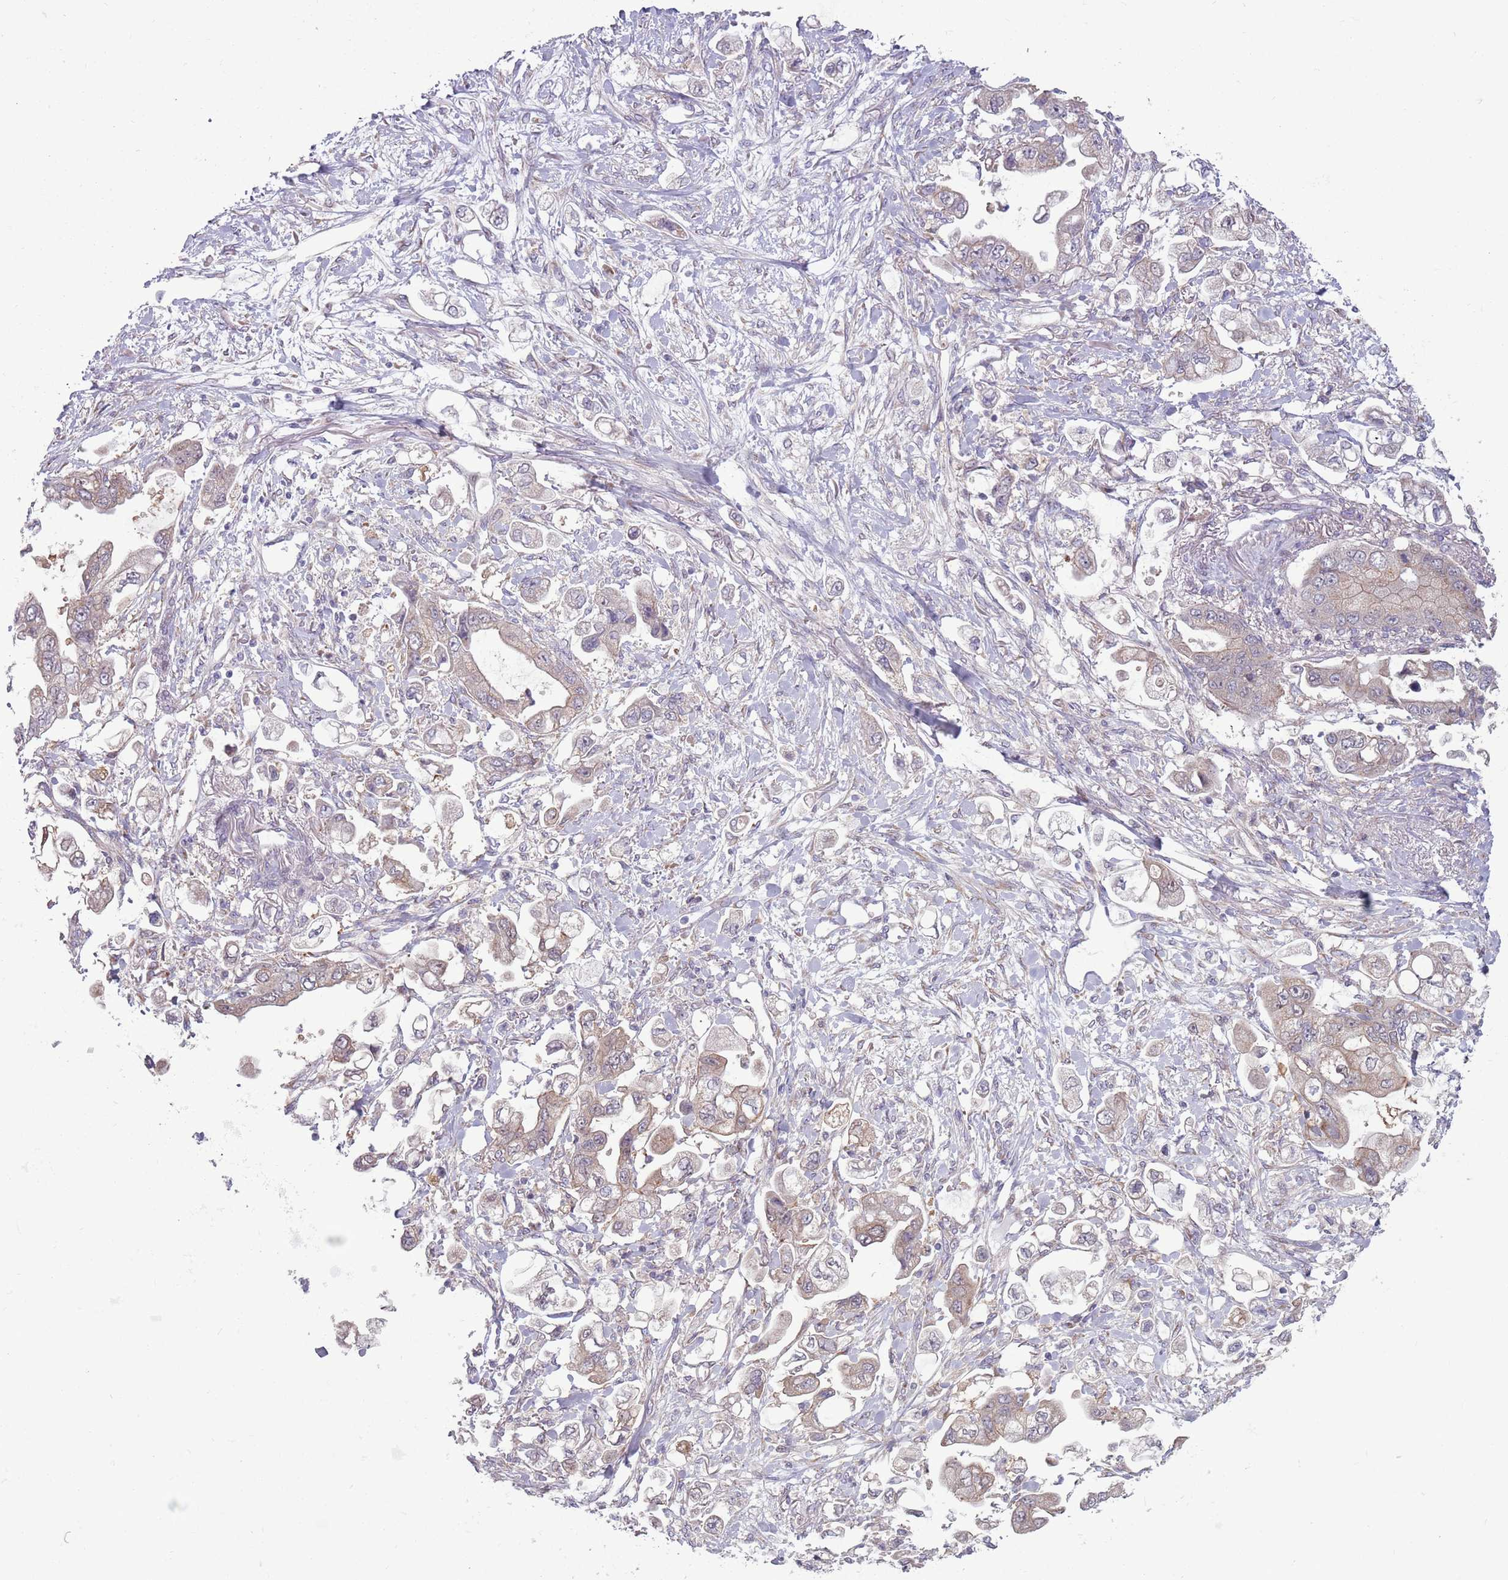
{"staining": {"intensity": "weak", "quantity": "<25%", "location": "cytoplasmic/membranous"}, "tissue": "stomach cancer", "cell_type": "Tumor cells", "image_type": "cancer", "snomed": [{"axis": "morphology", "description": "Adenocarcinoma, NOS"}, {"axis": "topography", "description": "Stomach"}], "caption": "A photomicrograph of human stomach adenocarcinoma is negative for staining in tumor cells.", "gene": "CCDC150", "patient": {"sex": "male", "age": 62}}